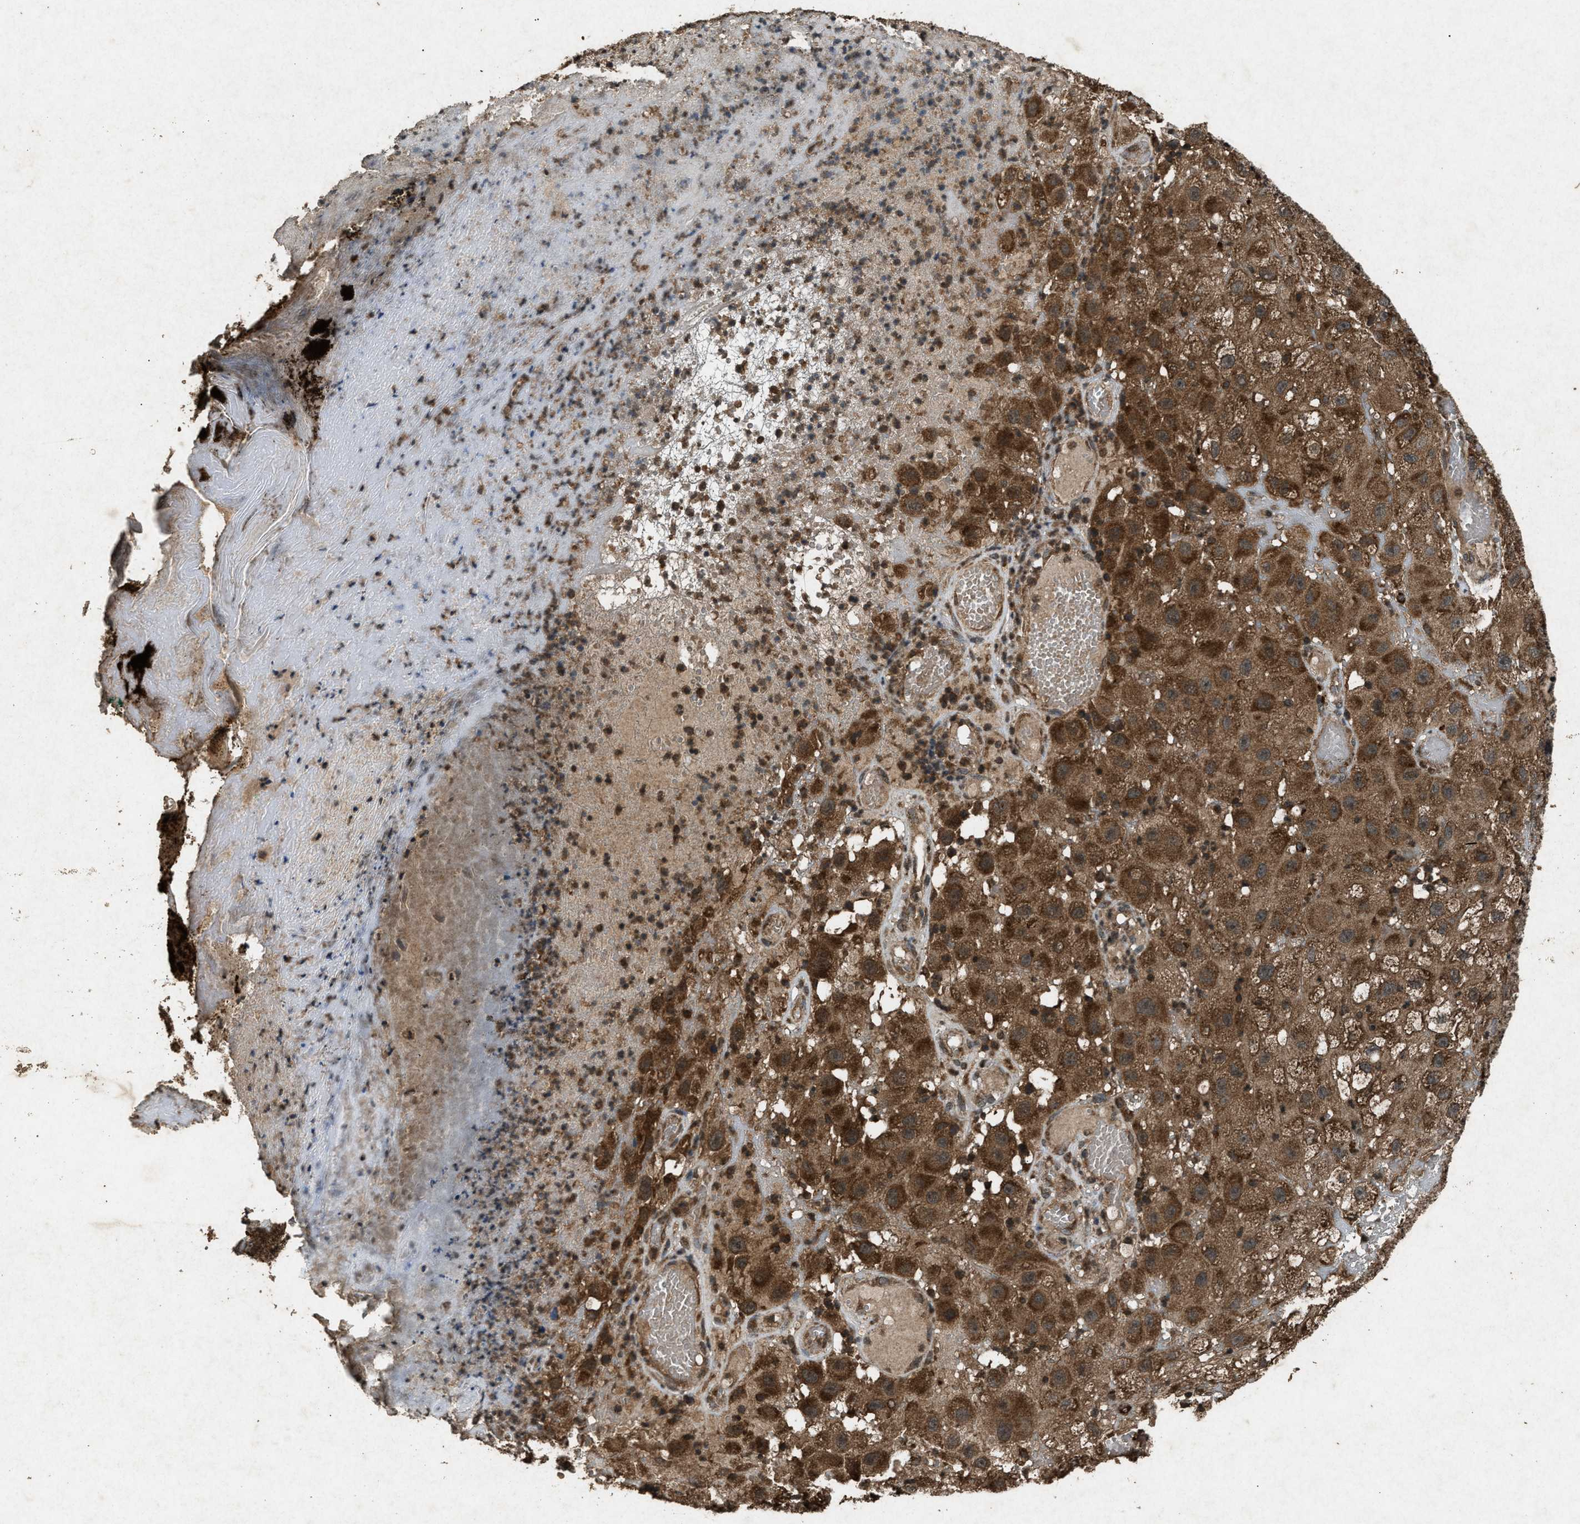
{"staining": {"intensity": "strong", "quantity": ">75%", "location": "cytoplasmic/membranous"}, "tissue": "melanoma", "cell_type": "Tumor cells", "image_type": "cancer", "snomed": [{"axis": "morphology", "description": "Malignant melanoma, NOS"}, {"axis": "topography", "description": "Skin"}], "caption": "A photomicrograph of malignant melanoma stained for a protein shows strong cytoplasmic/membranous brown staining in tumor cells. Immunohistochemistry (ihc) stains the protein of interest in brown and the nuclei are stained blue.", "gene": "OAS1", "patient": {"sex": "female", "age": 81}}